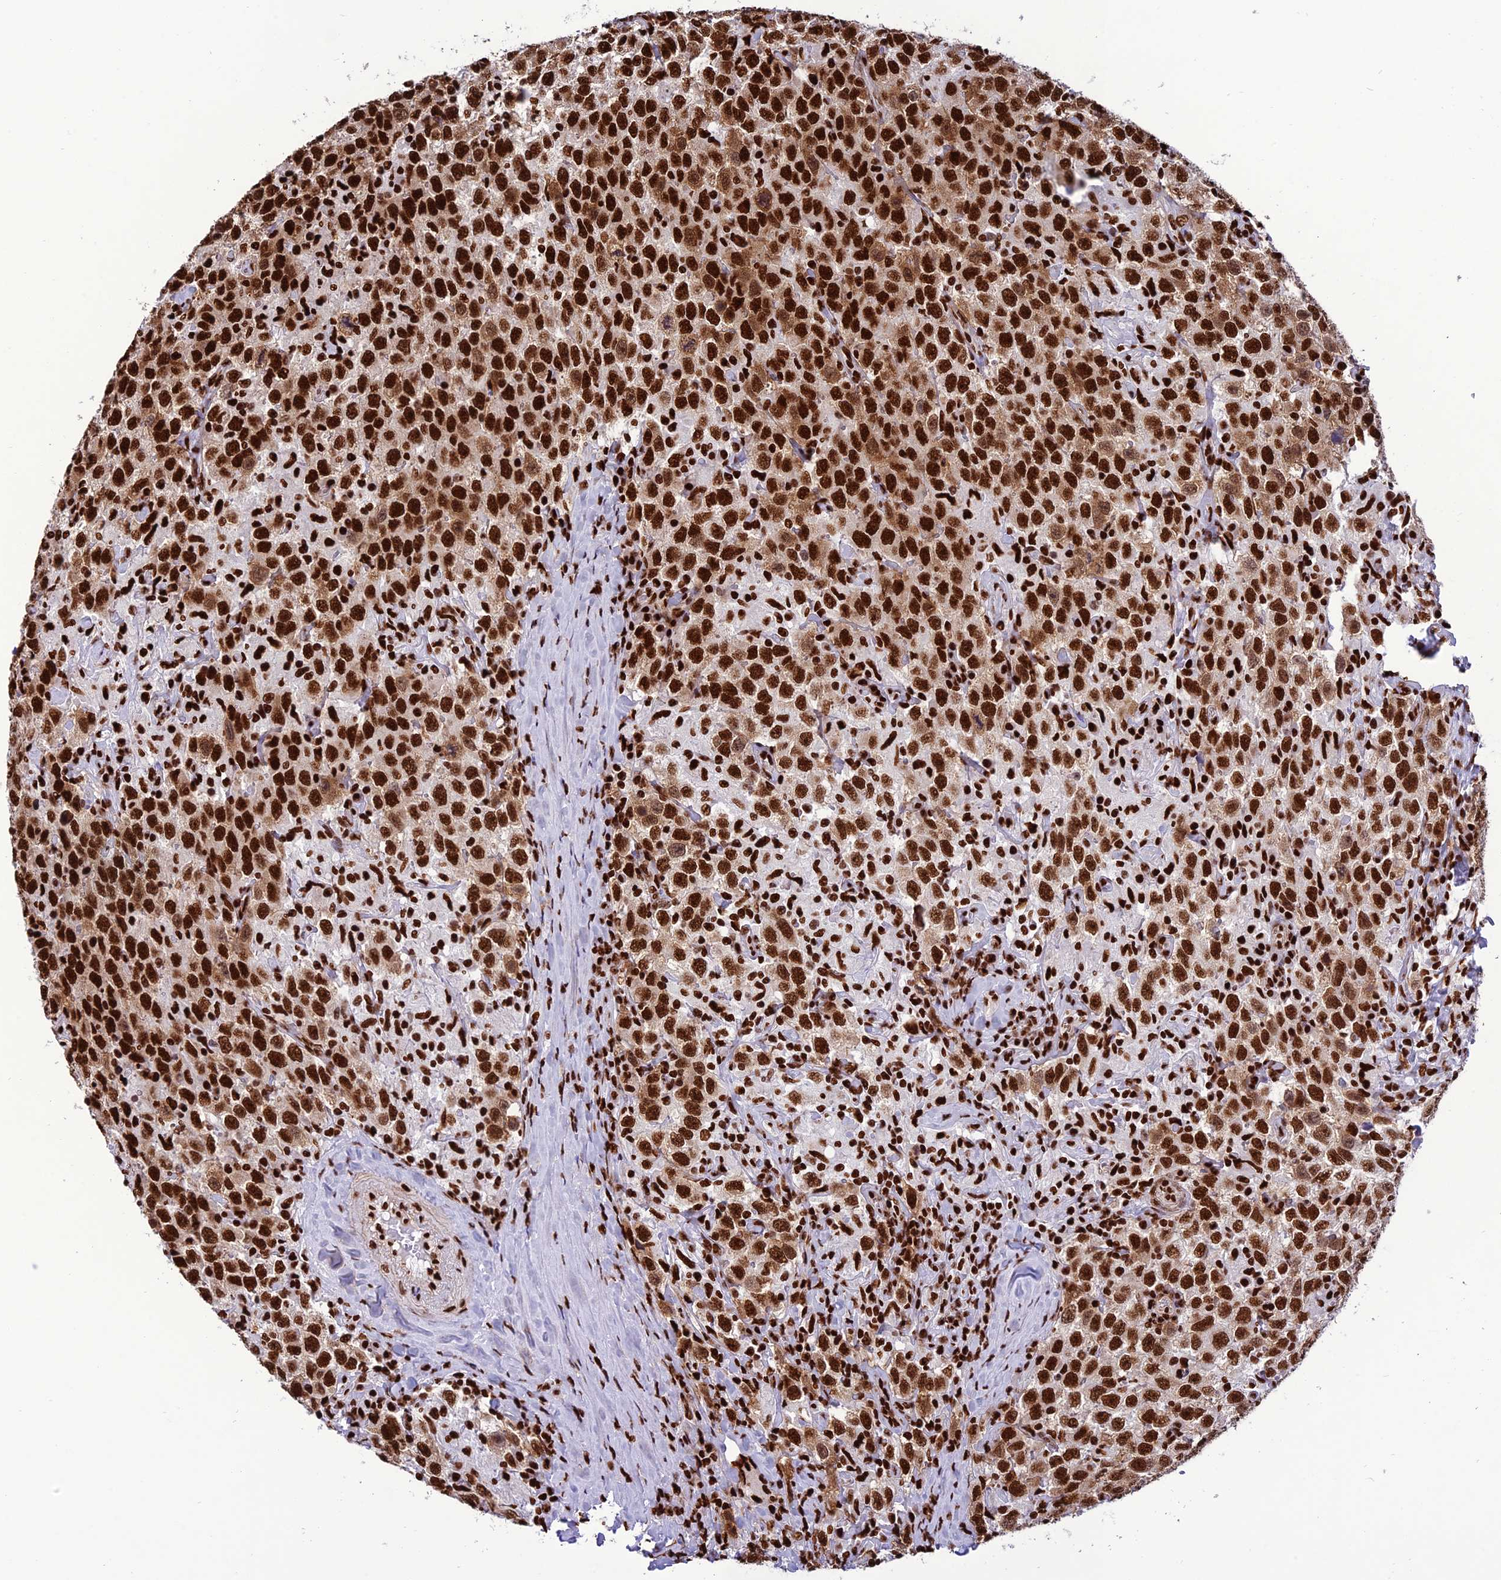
{"staining": {"intensity": "strong", "quantity": ">75%", "location": "nuclear"}, "tissue": "testis cancer", "cell_type": "Tumor cells", "image_type": "cancer", "snomed": [{"axis": "morphology", "description": "Seminoma, NOS"}, {"axis": "topography", "description": "Testis"}], "caption": "High-power microscopy captured an immunohistochemistry (IHC) image of seminoma (testis), revealing strong nuclear staining in approximately >75% of tumor cells. Using DAB (3,3'-diaminobenzidine) (brown) and hematoxylin (blue) stains, captured at high magnification using brightfield microscopy.", "gene": "INO80E", "patient": {"sex": "male", "age": 41}}